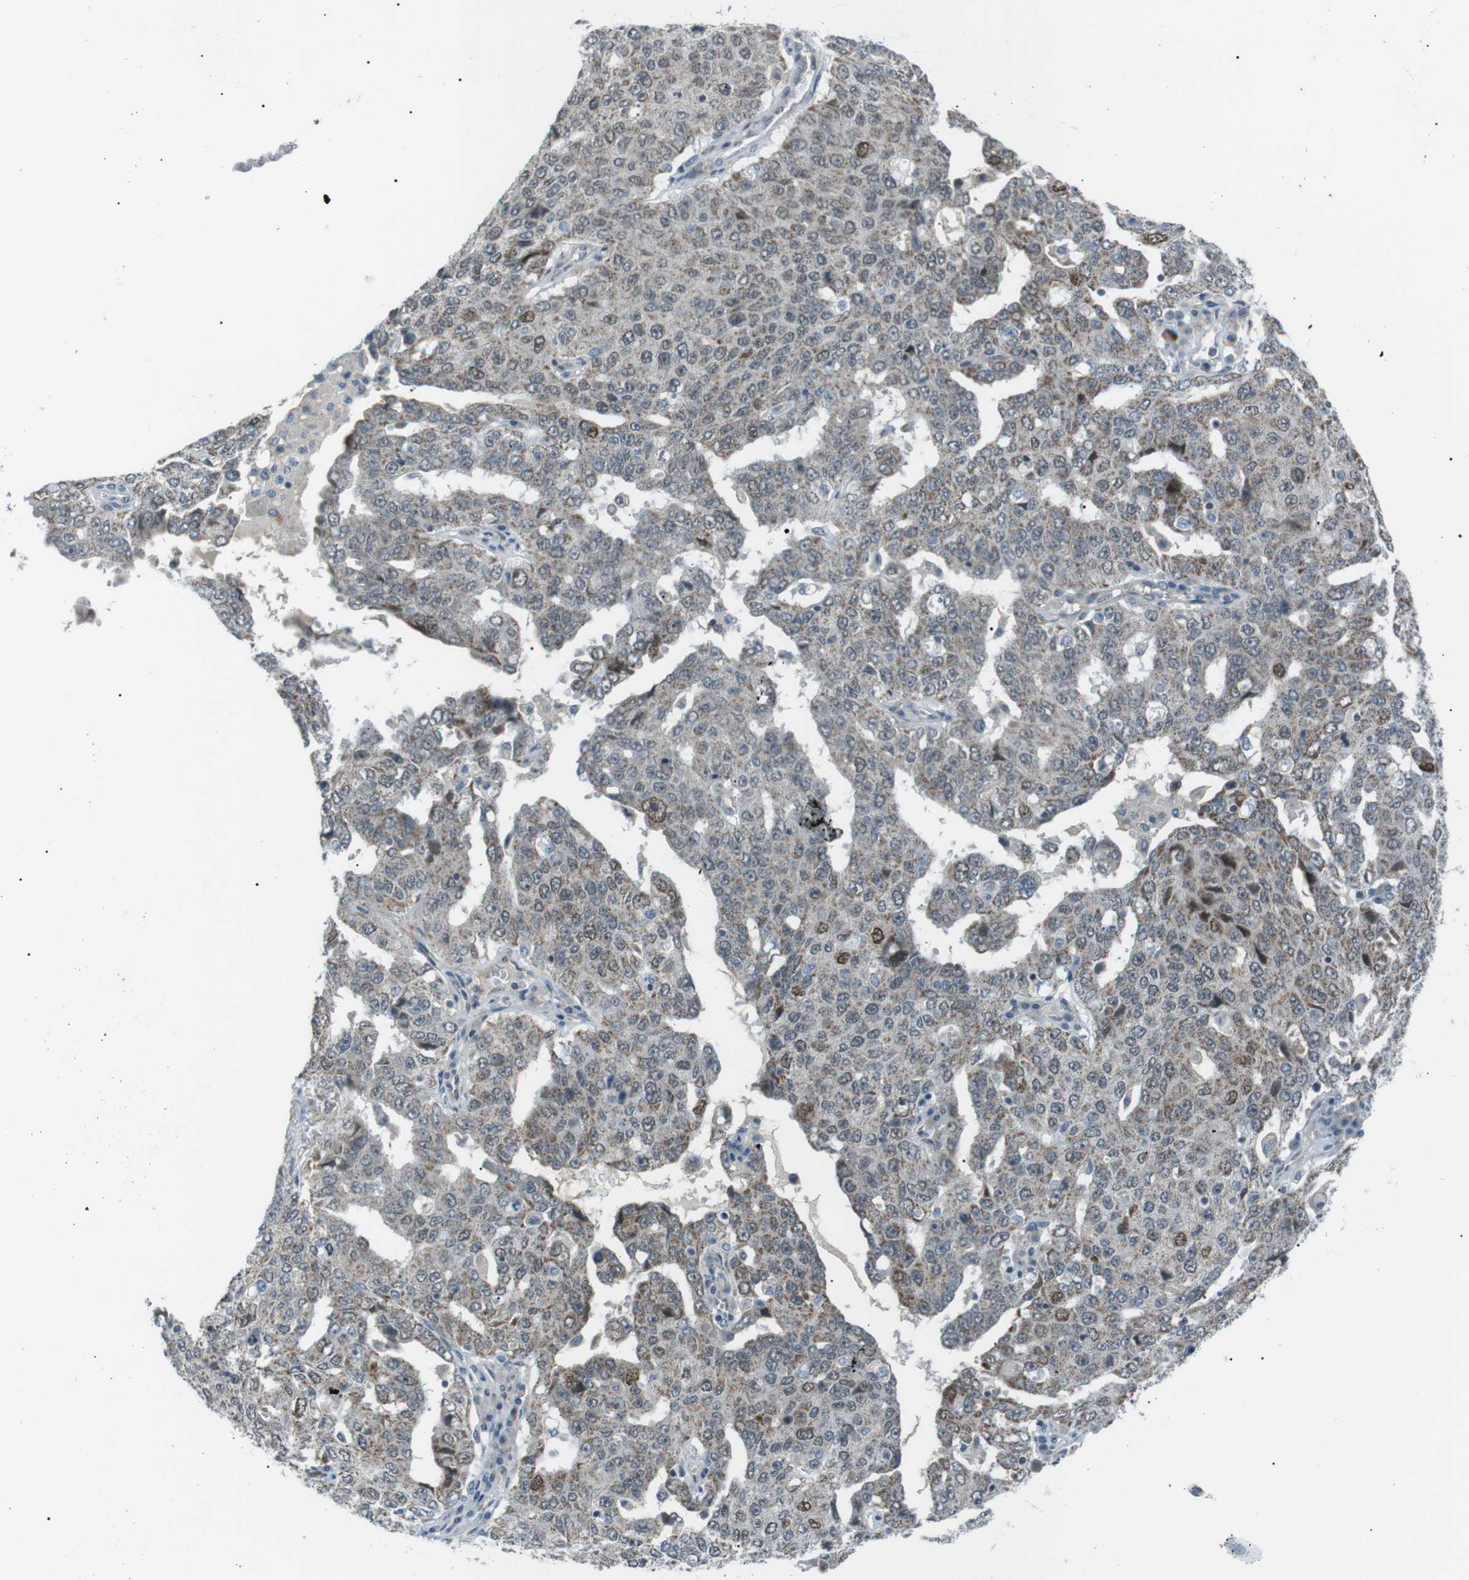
{"staining": {"intensity": "weak", "quantity": "25%-75%", "location": "cytoplasmic/membranous"}, "tissue": "ovarian cancer", "cell_type": "Tumor cells", "image_type": "cancer", "snomed": [{"axis": "morphology", "description": "Carcinoma, endometroid"}, {"axis": "topography", "description": "Ovary"}], "caption": "High-magnification brightfield microscopy of endometroid carcinoma (ovarian) stained with DAB (brown) and counterstained with hematoxylin (blue). tumor cells exhibit weak cytoplasmic/membranous expression is identified in approximately25%-75% of cells.", "gene": "ARID5B", "patient": {"sex": "female", "age": 62}}